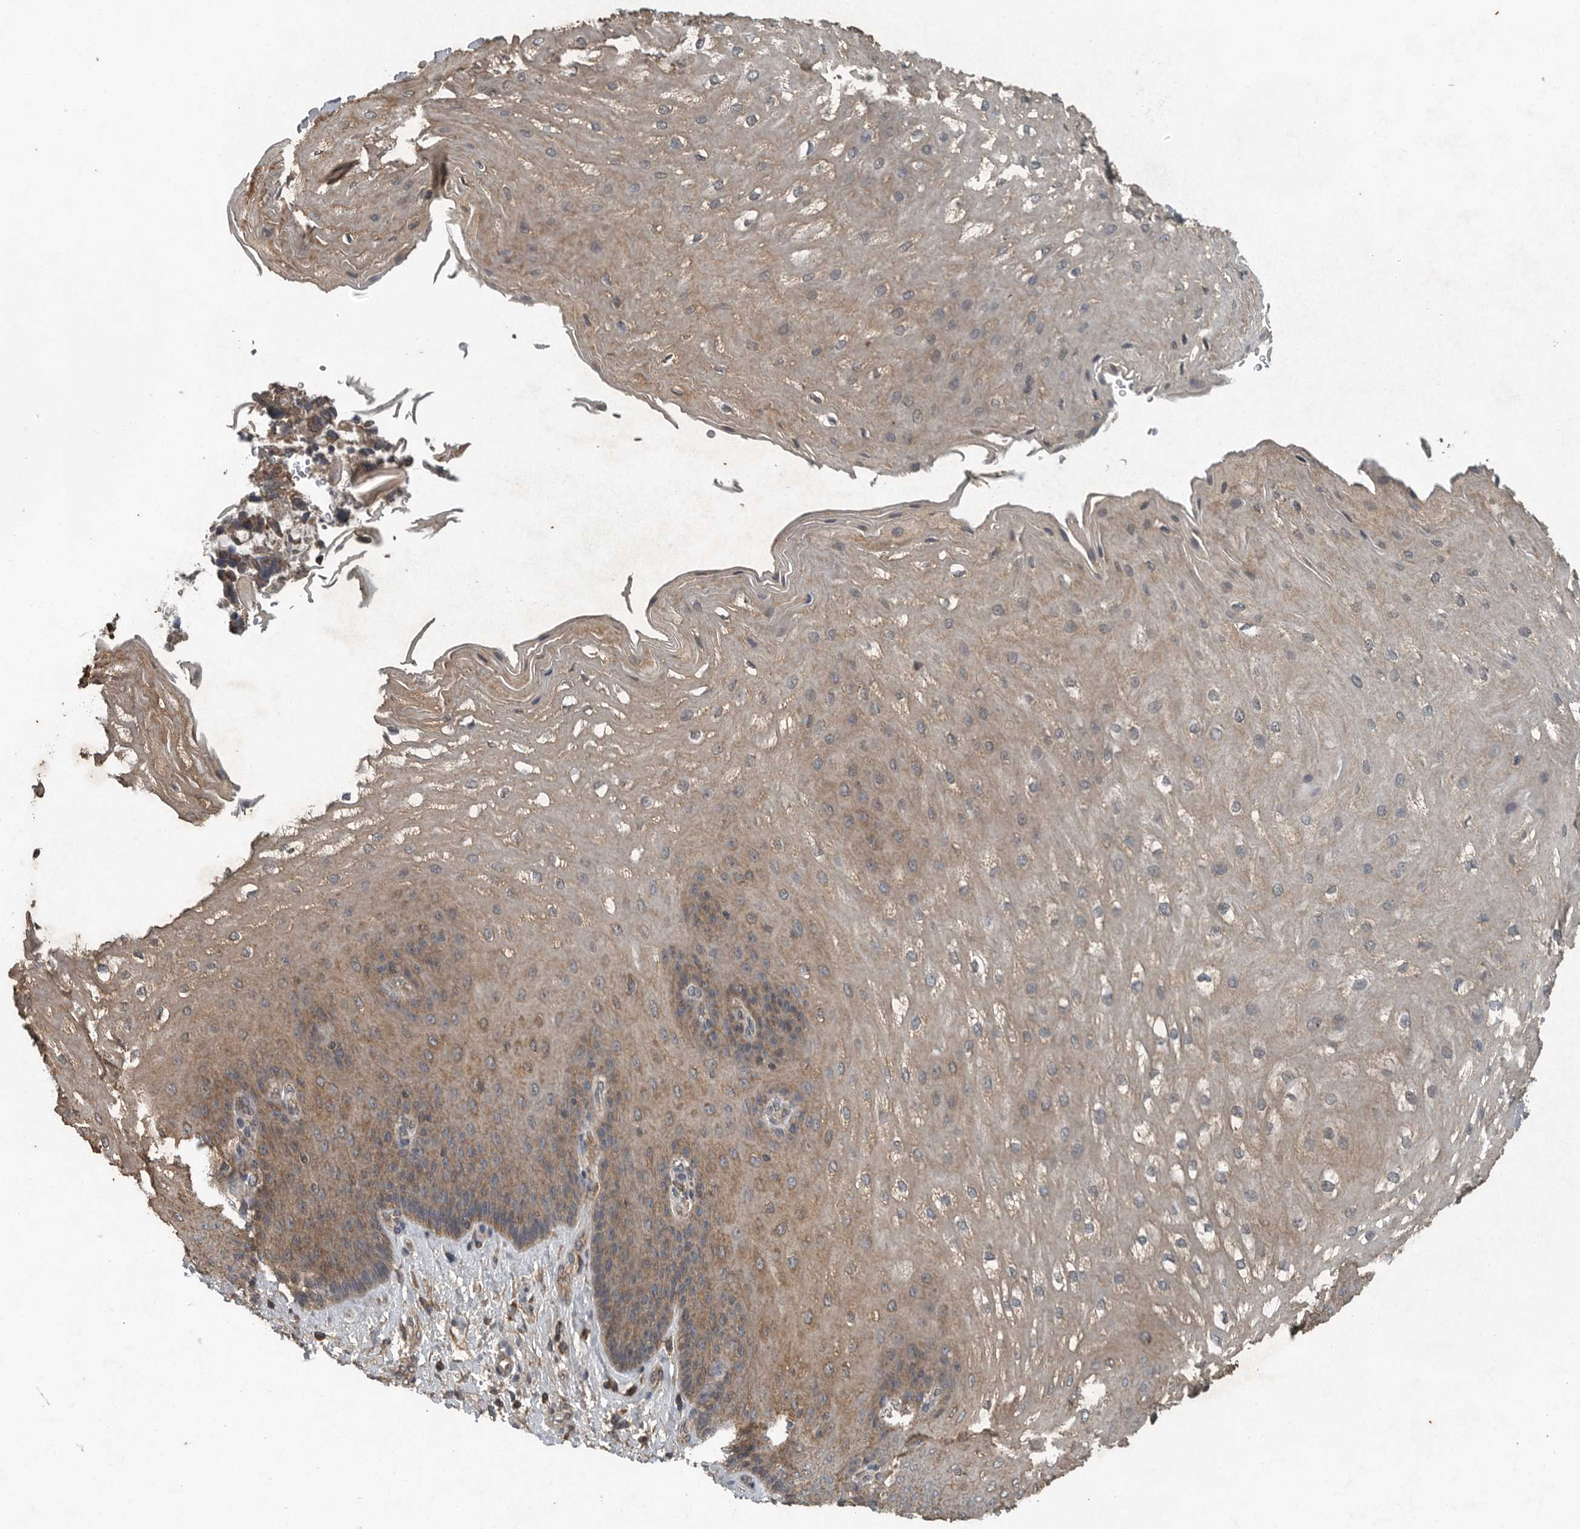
{"staining": {"intensity": "weak", "quantity": ">75%", "location": "cytoplasmic/membranous"}, "tissue": "esophagus", "cell_type": "Squamous epithelial cells", "image_type": "normal", "snomed": [{"axis": "morphology", "description": "Normal tissue, NOS"}, {"axis": "topography", "description": "Esophagus"}], "caption": "Human esophagus stained with a brown dye exhibits weak cytoplasmic/membranous positive positivity in approximately >75% of squamous epithelial cells.", "gene": "IL6ST", "patient": {"sex": "male", "age": 54}}